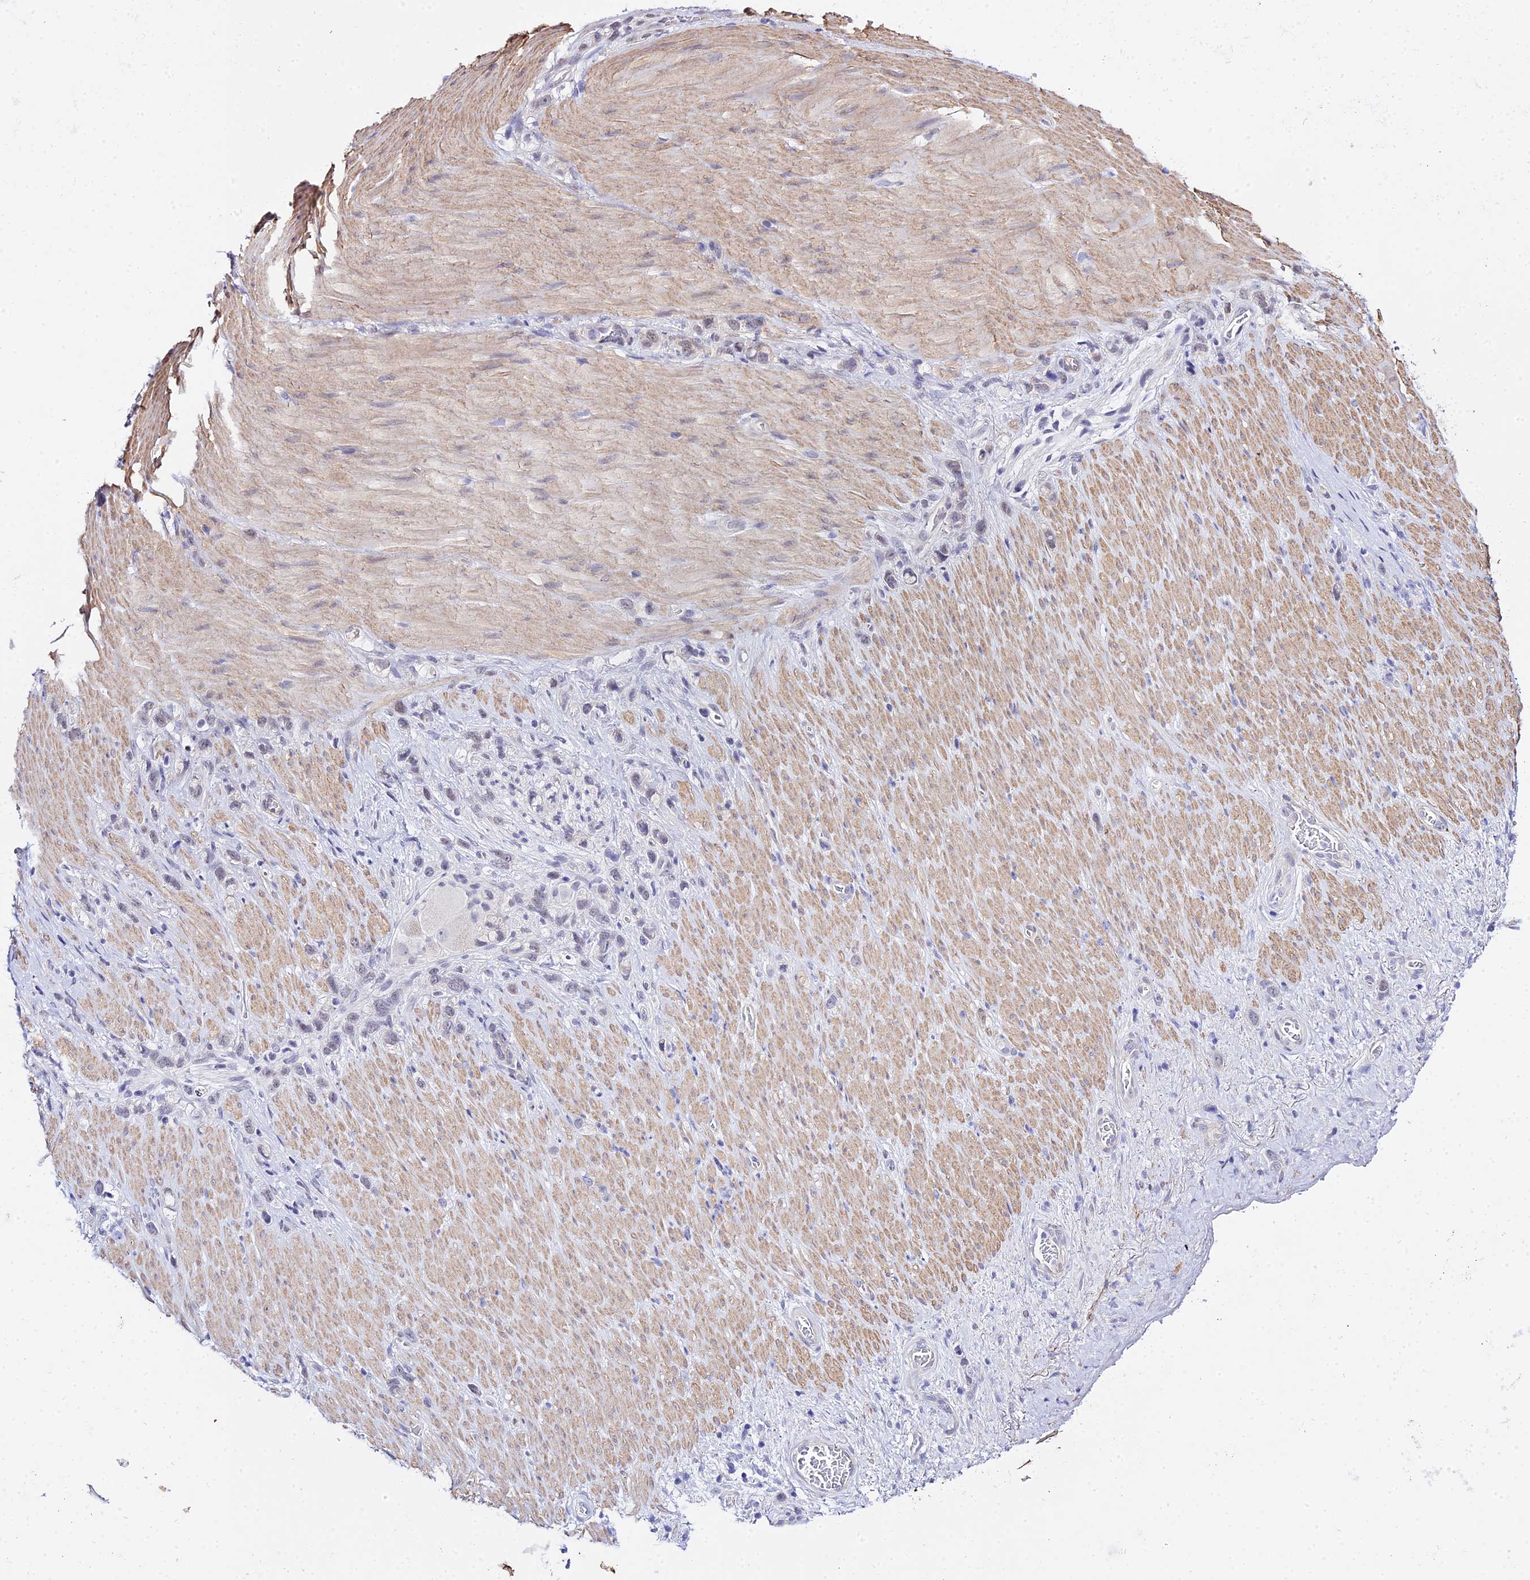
{"staining": {"intensity": "negative", "quantity": "none", "location": "none"}, "tissue": "stomach cancer", "cell_type": "Tumor cells", "image_type": "cancer", "snomed": [{"axis": "morphology", "description": "Adenocarcinoma, NOS"}, {"axis": "topography", "description": "Stomach"}], "caption": "An immunohistochemistry (IHC) histopathology image of stomach cancer (adenocarcinoma) is shown. There is no staining in tumor cells of stomach cancer (adenocarcinoma).", "gene": "ZNF628", "patient": {"sex": "female", "age": 65}}